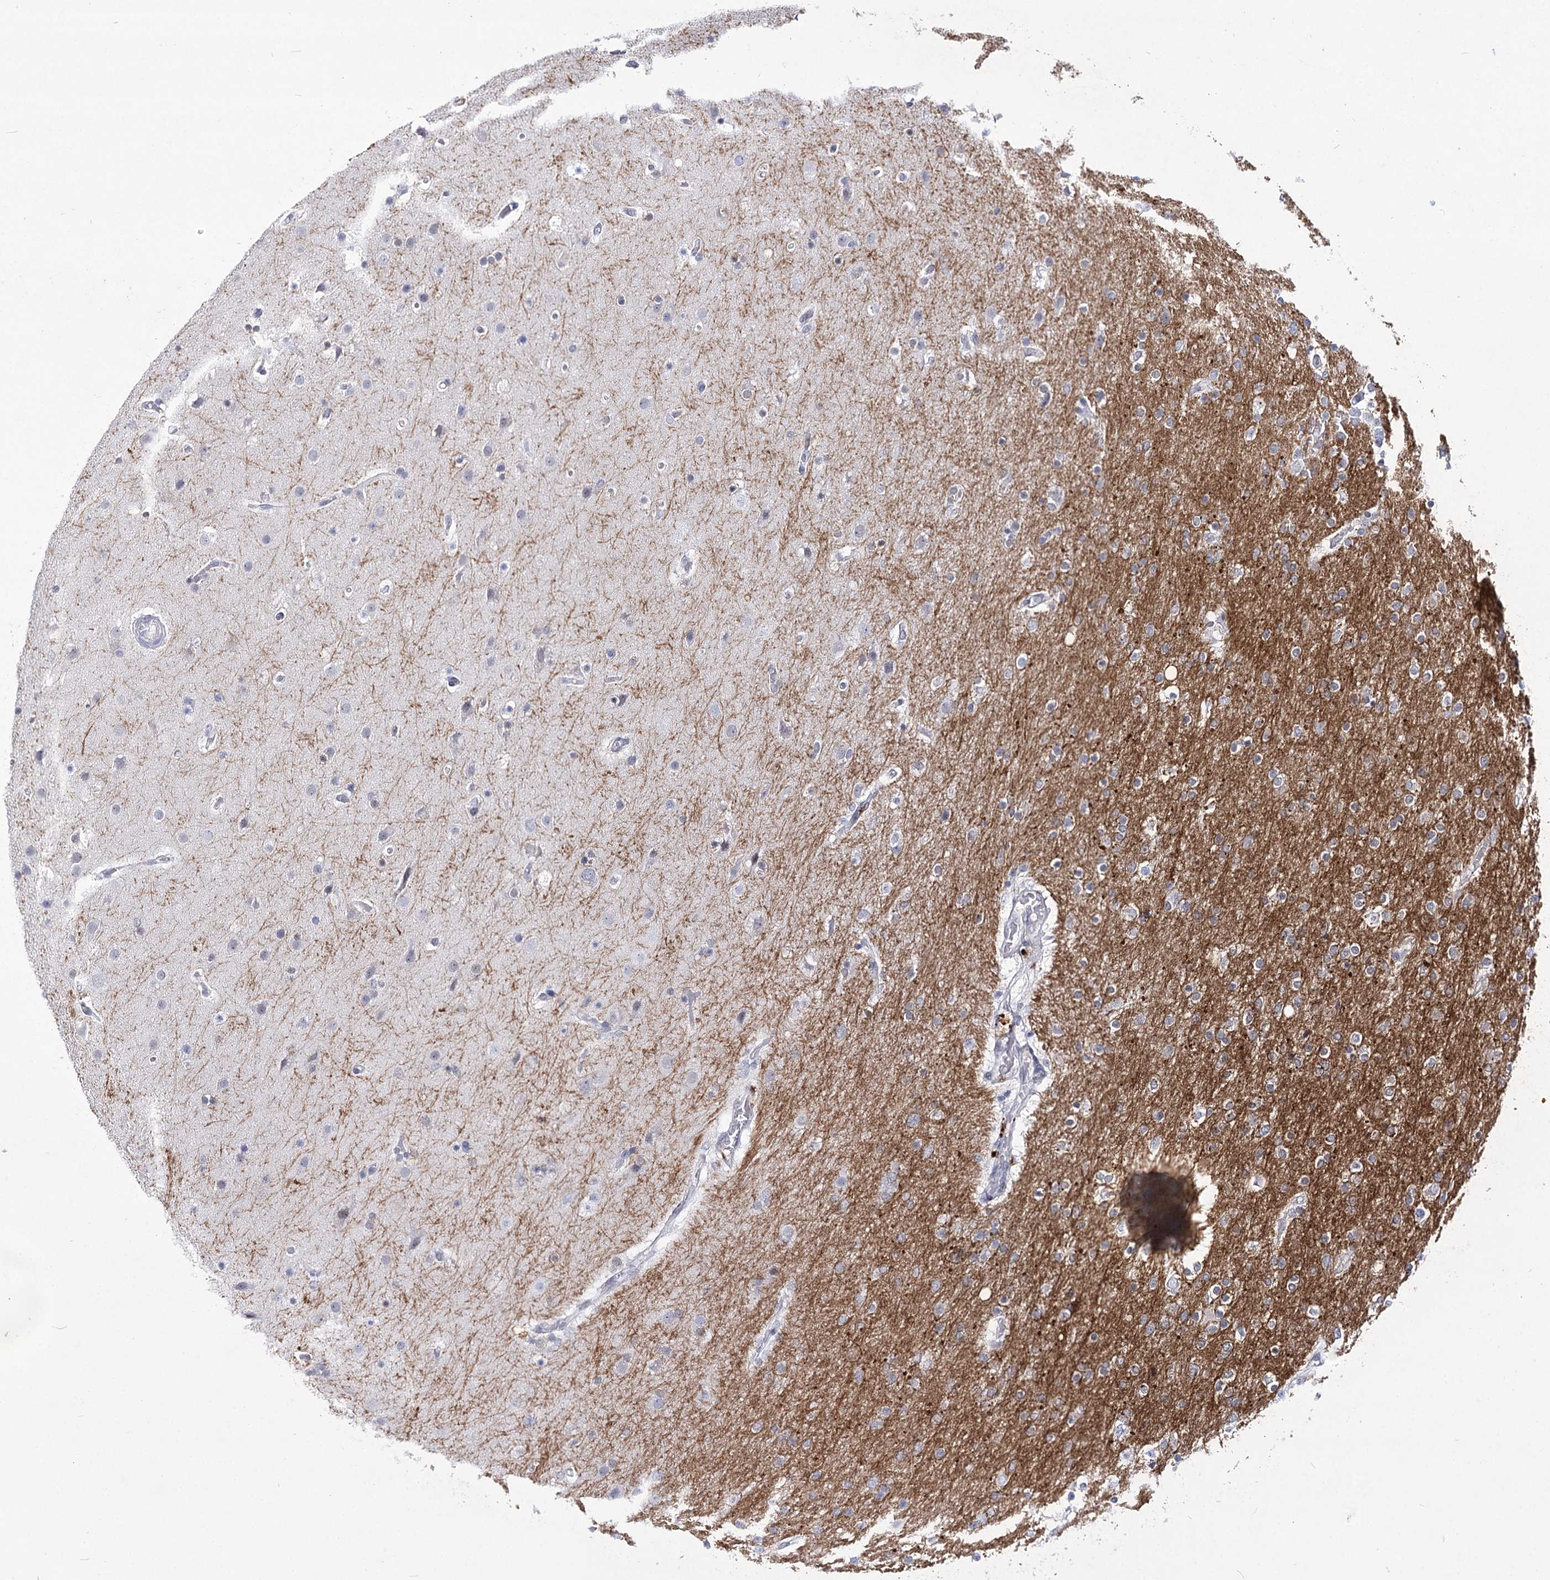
{"staining": {"intensity": "negative", "quantity": "none", "location": "none"}, "tissue": "glioma", "cell_type": "Tumor cells", "image_type": "cancer", "snomed": [{"axis": "morphology", "description": "Glioma, malignant, High grade"}, {"axis": "topography", "description": "Cerebral cortex"}], "caption": "There is no significant positivity in tumor cells of glioma.", "gene": "ATP10B", "patient": {"sex": "female", "age": 36}}